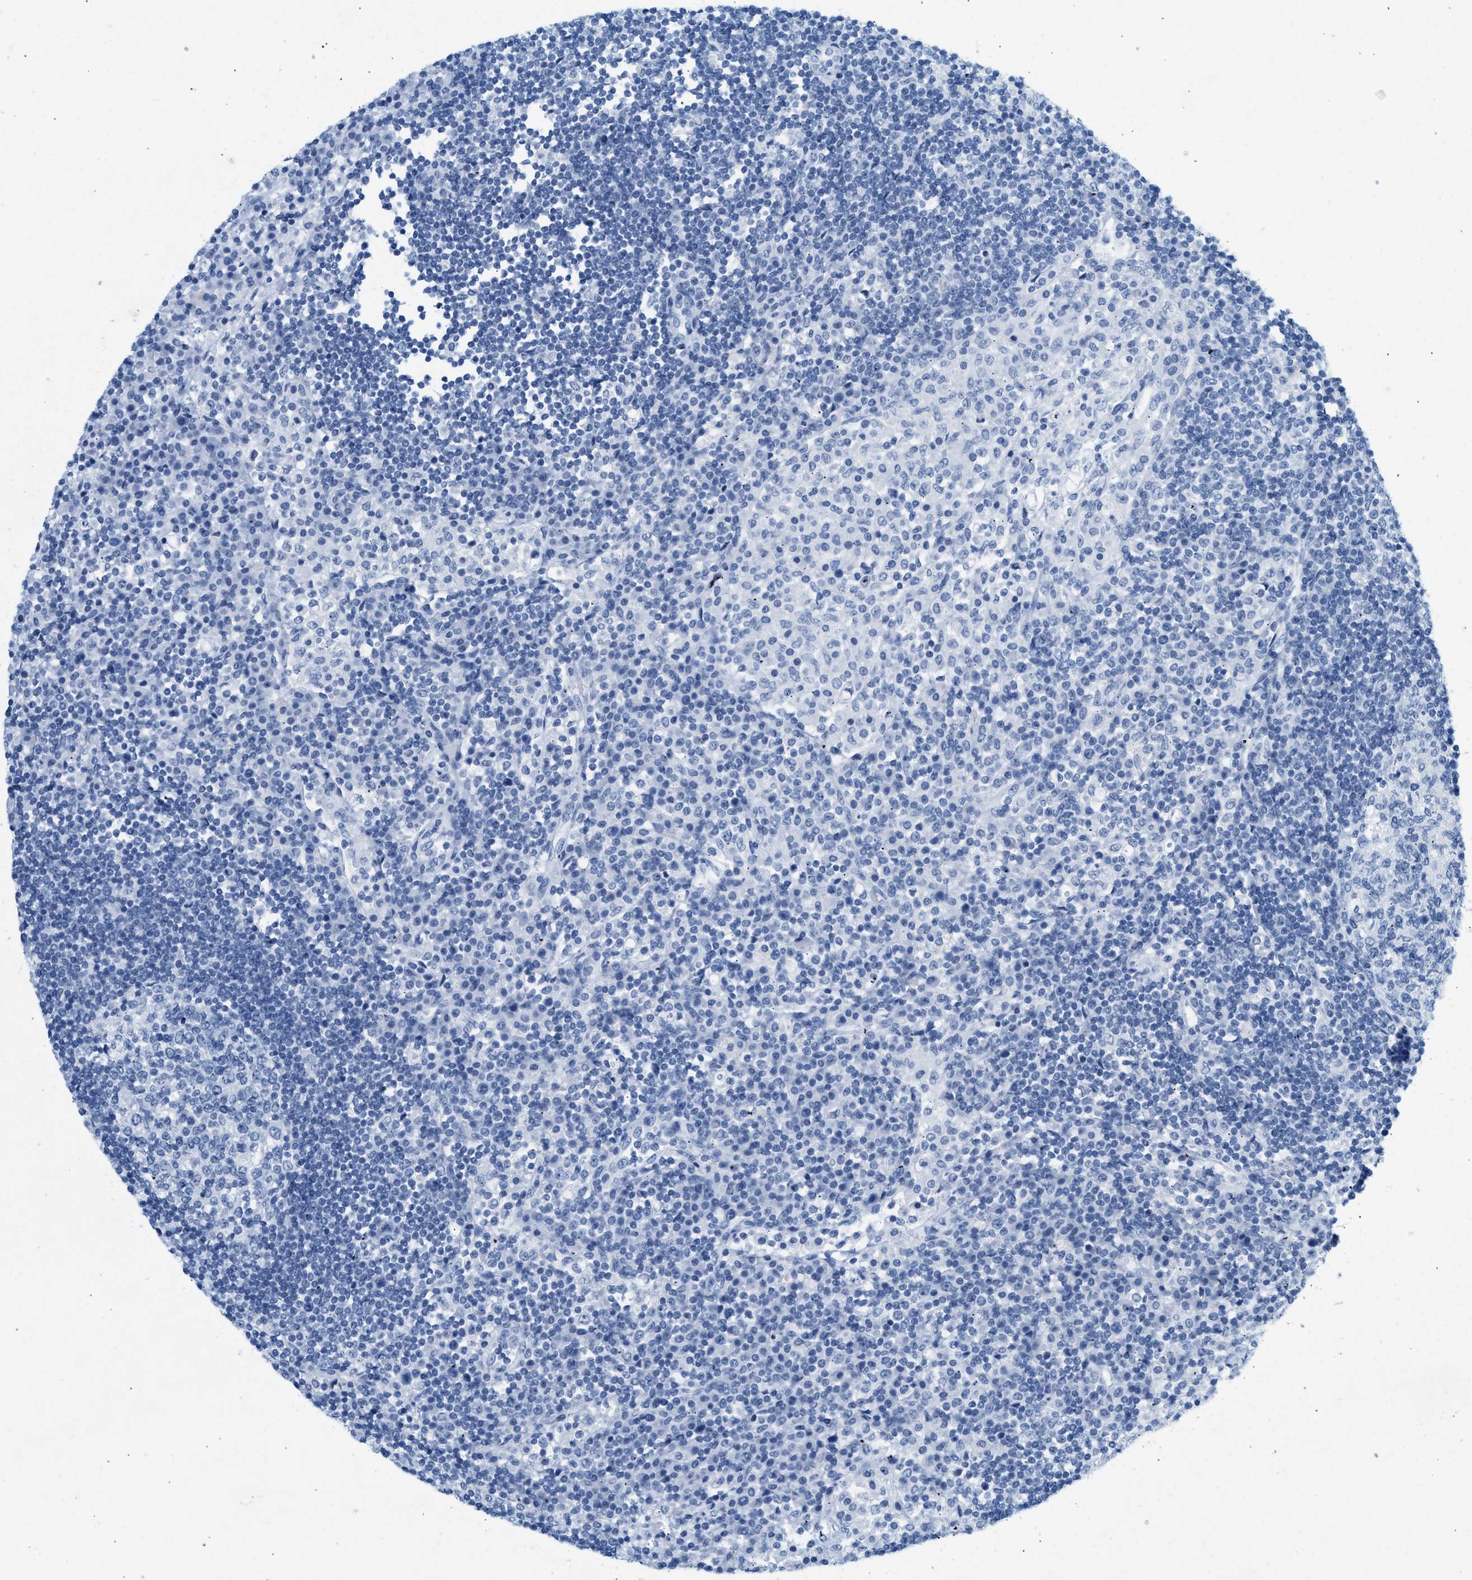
{"staining": {"intensity": "negative", "quantity": "none", "location": "none"}, "tissue": "lymph node", "cell_type": "Germinal center cells", "image_type": "normal", "snomed": [{"axis": "morphology", "description": "Normal tissue, NOS"}, {"axis": "topography", "description": "Lymph node"}], "caption": "A high-resolution micrograph shows immunohistochemistry staining of unremarkable lymph node, which exhibits no significant positivity in germinal center cells.", "gene": "HHATL", "patient": {"sex": "female", "age": 53}}